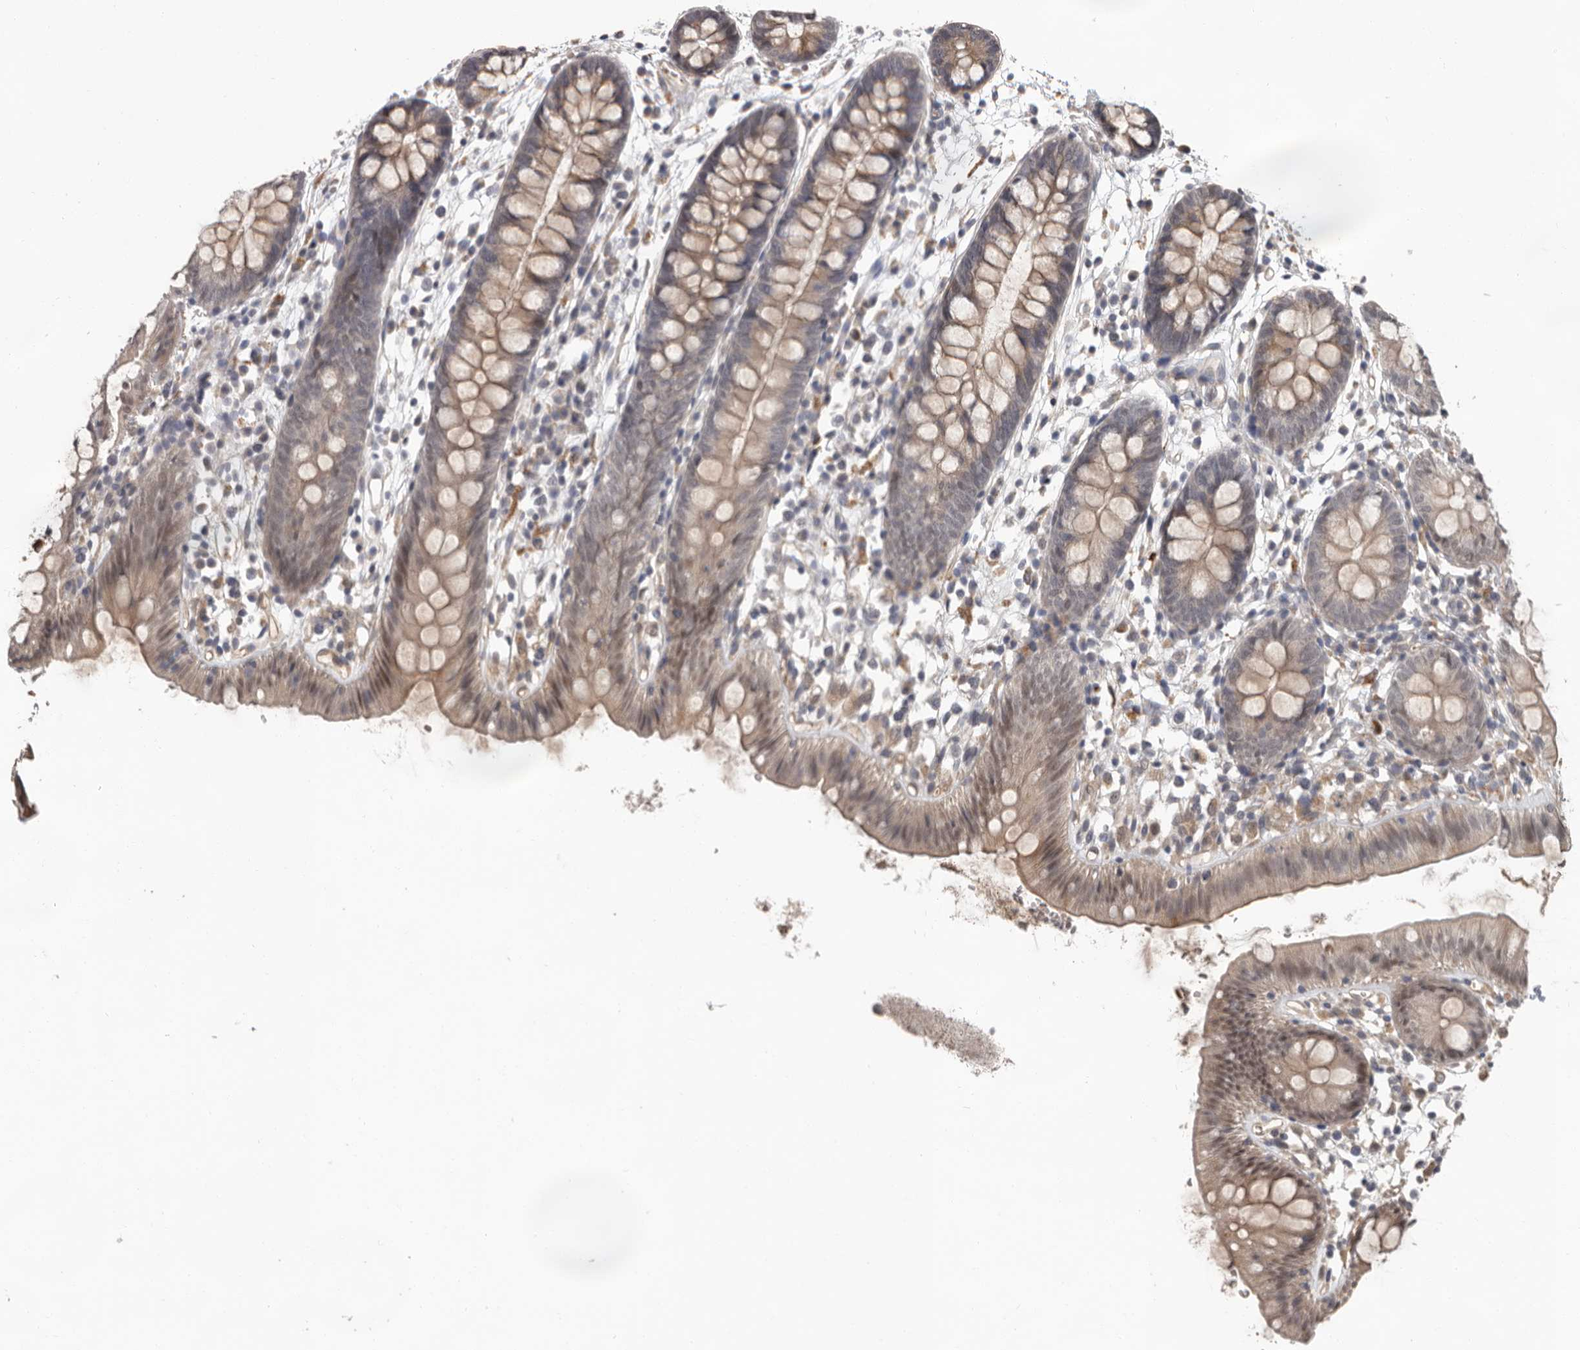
{"staining": {"intensity": "weak", "quantity": ">75%", "location": "cytoplasmic/membranous,nuclear"}, "tissue": "colon", "cell_type": "Glandular cells", "image_type": "normal", "snomed": [{"axis": "morphology", "description": "Normal tissue, NOS"}, {"axis": "topography", "description": "Colon"}], "caption": "A low amount of weak cytoplasmic/membranous,nuclear positivity is seen in approximately >75% of glandular cells in unremarkable colon. (IHC, brightfield microscopy, high magnification).", "gene": "MTF1", "patient": {"sex": "male", "age": 56}}